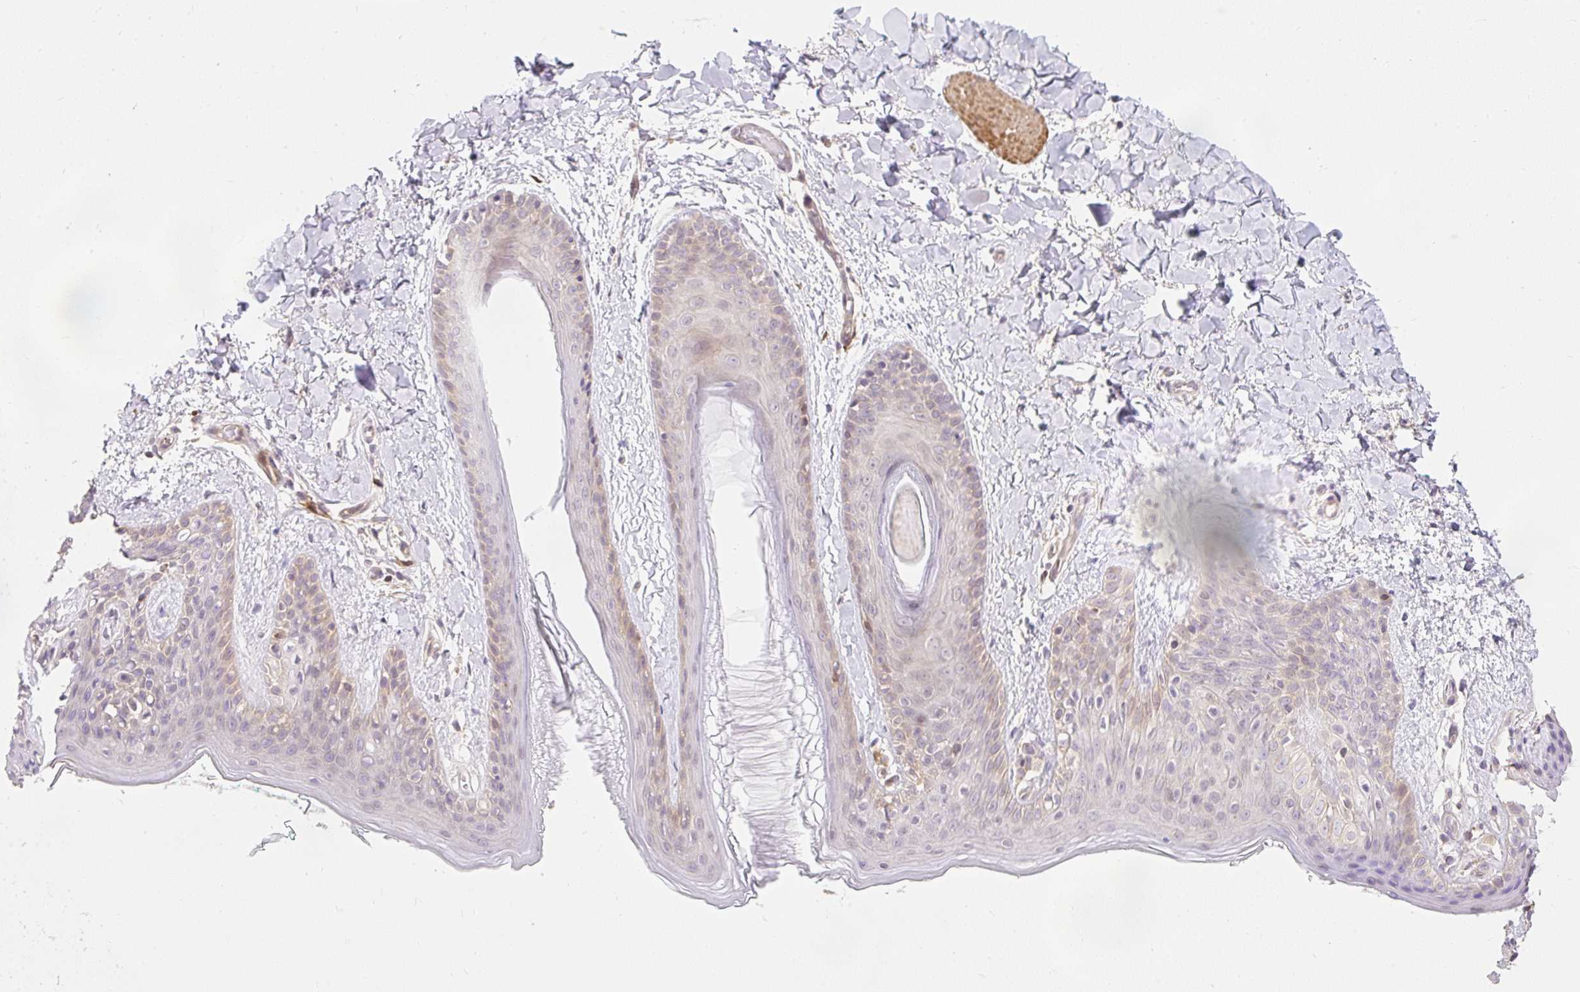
{"staining": {"intensity": "weak", "quantity": ">75%", "location": "cytoplasmic/membranous"}, "tissue": "skin", "cell_type": "Fibroblasts", "image_type": "normal", "snomed": [{"axis": "morphology", "description": "Normal tissue, NOS"}, {"axis": "topography", "description": "Skin"}], "caption": "Immunohistochemical staining of benign skin displays weak cytoplasmic/membranous protein expression in approximately >75% of fibroblasts.", "gene": "EMC10", "patient": {"sex": "male", "age": 16}}